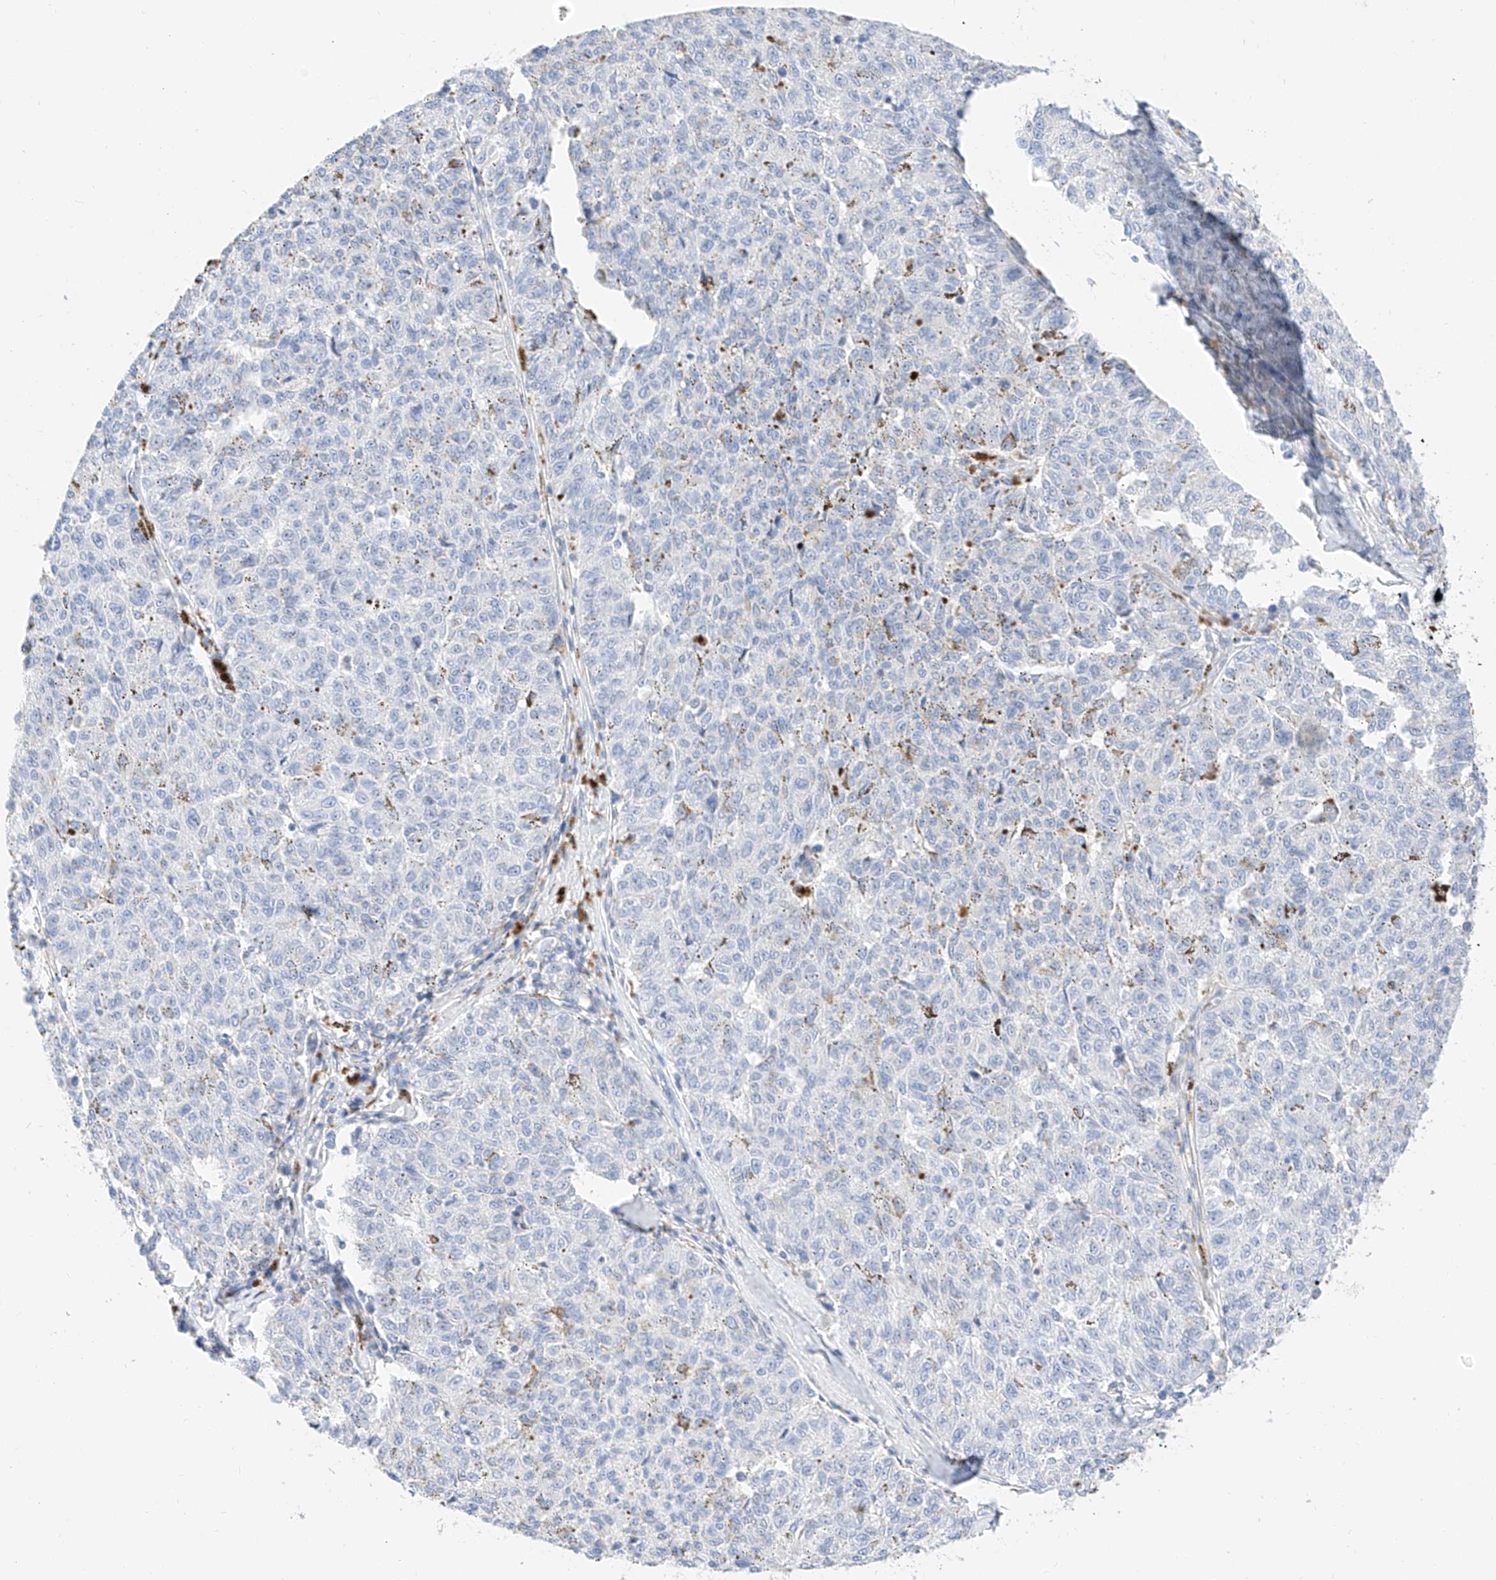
{"staining": {"intensity": "negative", "quantity": "none", "location": "none"}, "tissue": "melanoma", "cell_type": "Tumor cells", "image_type": "cancer", "snomed": [{"axis": "morphology", "description": "Malignant melanoma, NOS"}, {"axis": "topography", "description": "Skin"}], "caption": "This photomicrograph is of melanoma stained with immunohistochemistry to label a protein in brown with the nuclei are counter-stained blue. There is no positivity in tumor cells.", "gene": "CDCP2", "patient": {"sex": "female", "age": 72}}